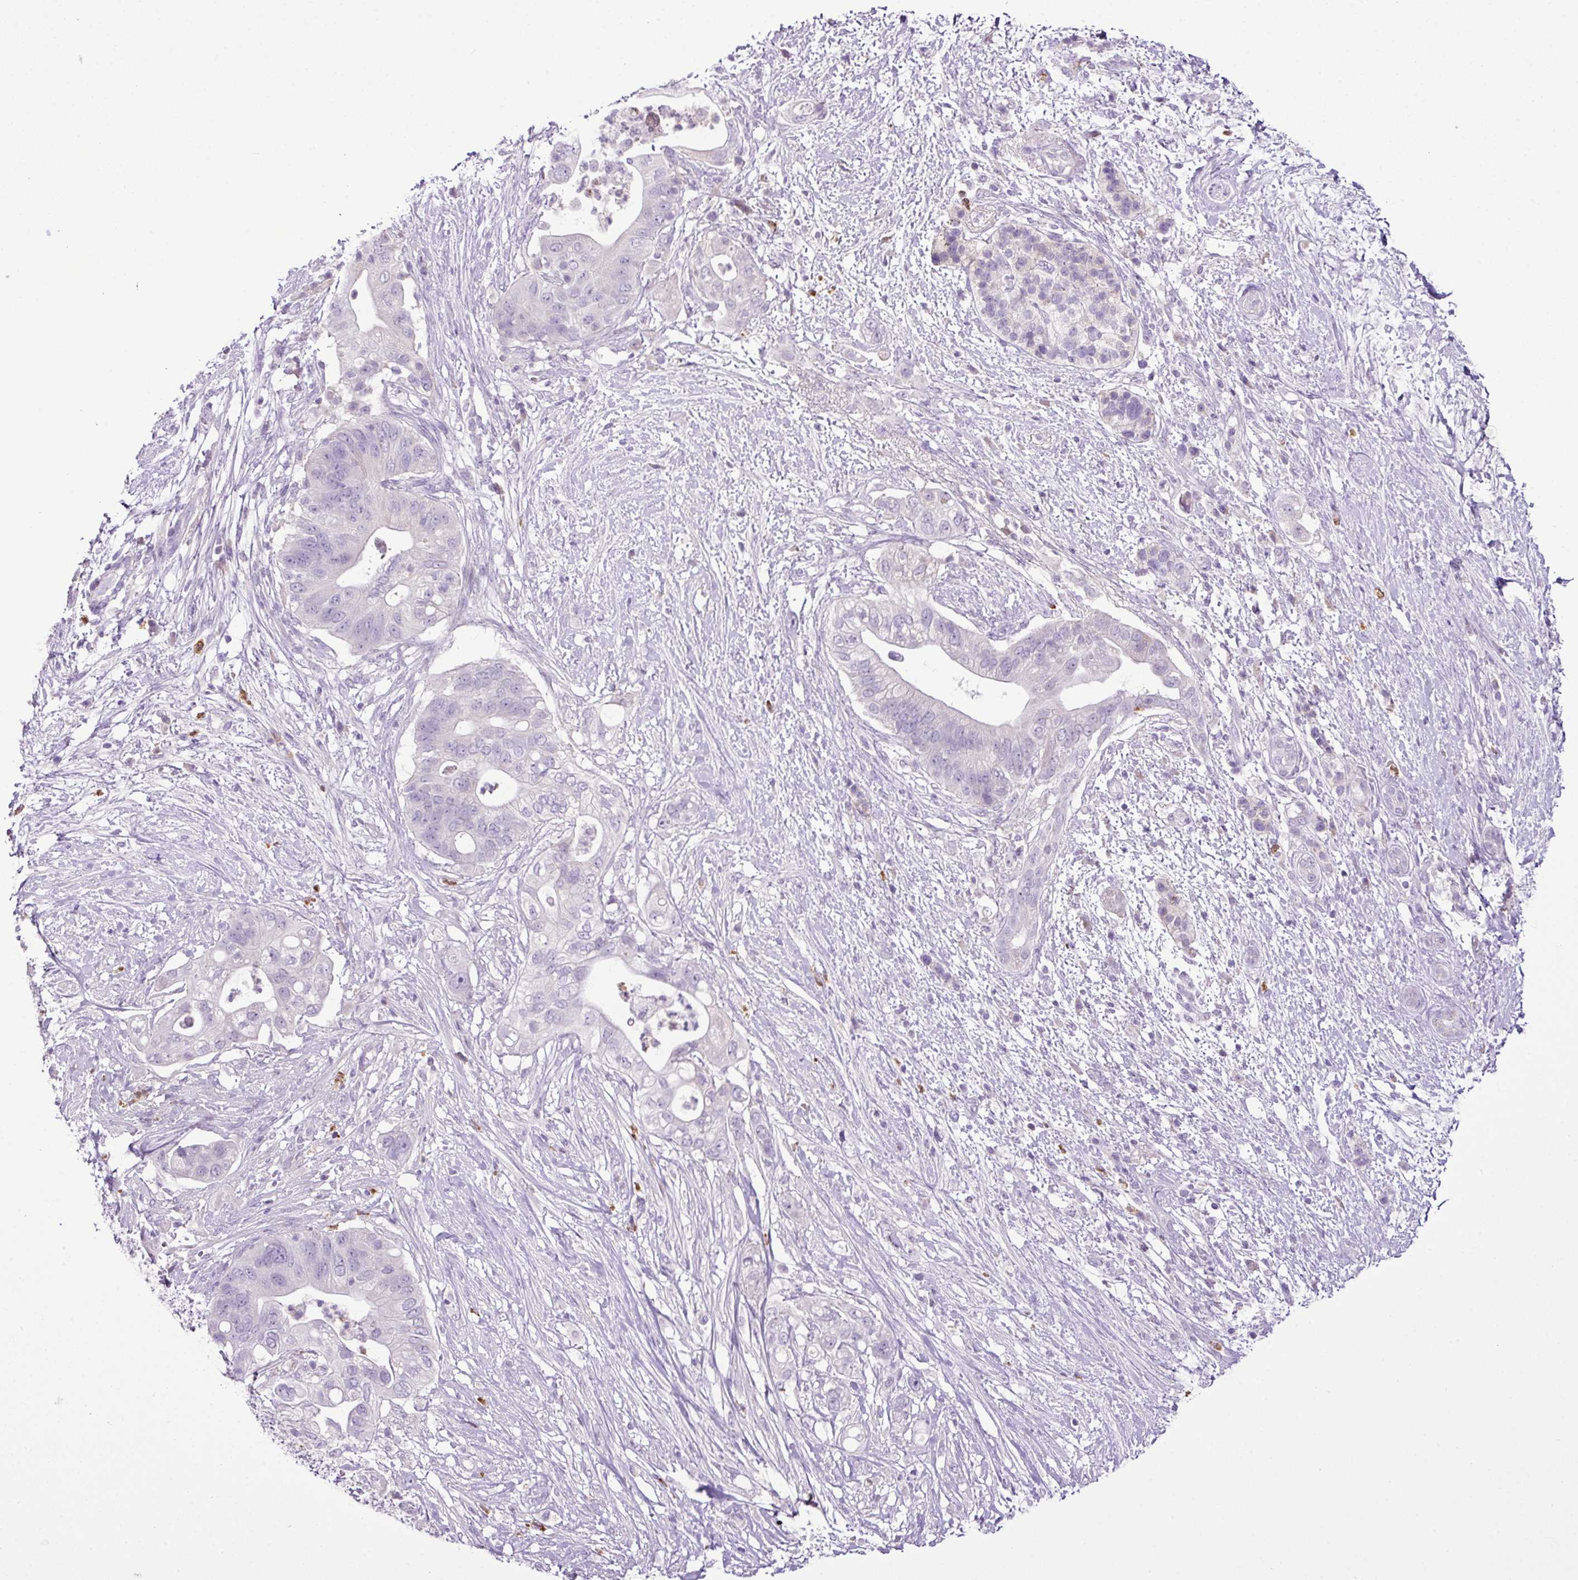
{"staining": {"intensity": "negative", "quantity": "none", "location": "none"}, "tissue": "pancreatic cancer", "cell_type": "Tumor cells", "image_type": "cancer", "snomed": [{"axis": "morphology", "description": "Adenocarcinoma, NOS"}, {"axis": "topography", "description": "Pancreas"}], "caption": "Protein analysis of pancreatic cancer reveals no significant staining in tumor cells. Brightfield microscopy of immunohistochemistry (IHC) stained with DAB (3,3'-diaminobenzidine) (brown) and hematoxylin (blue), captured at high magnification.", "gene": "HTR3E", "patient": {"sex": "female", "age": 72}}